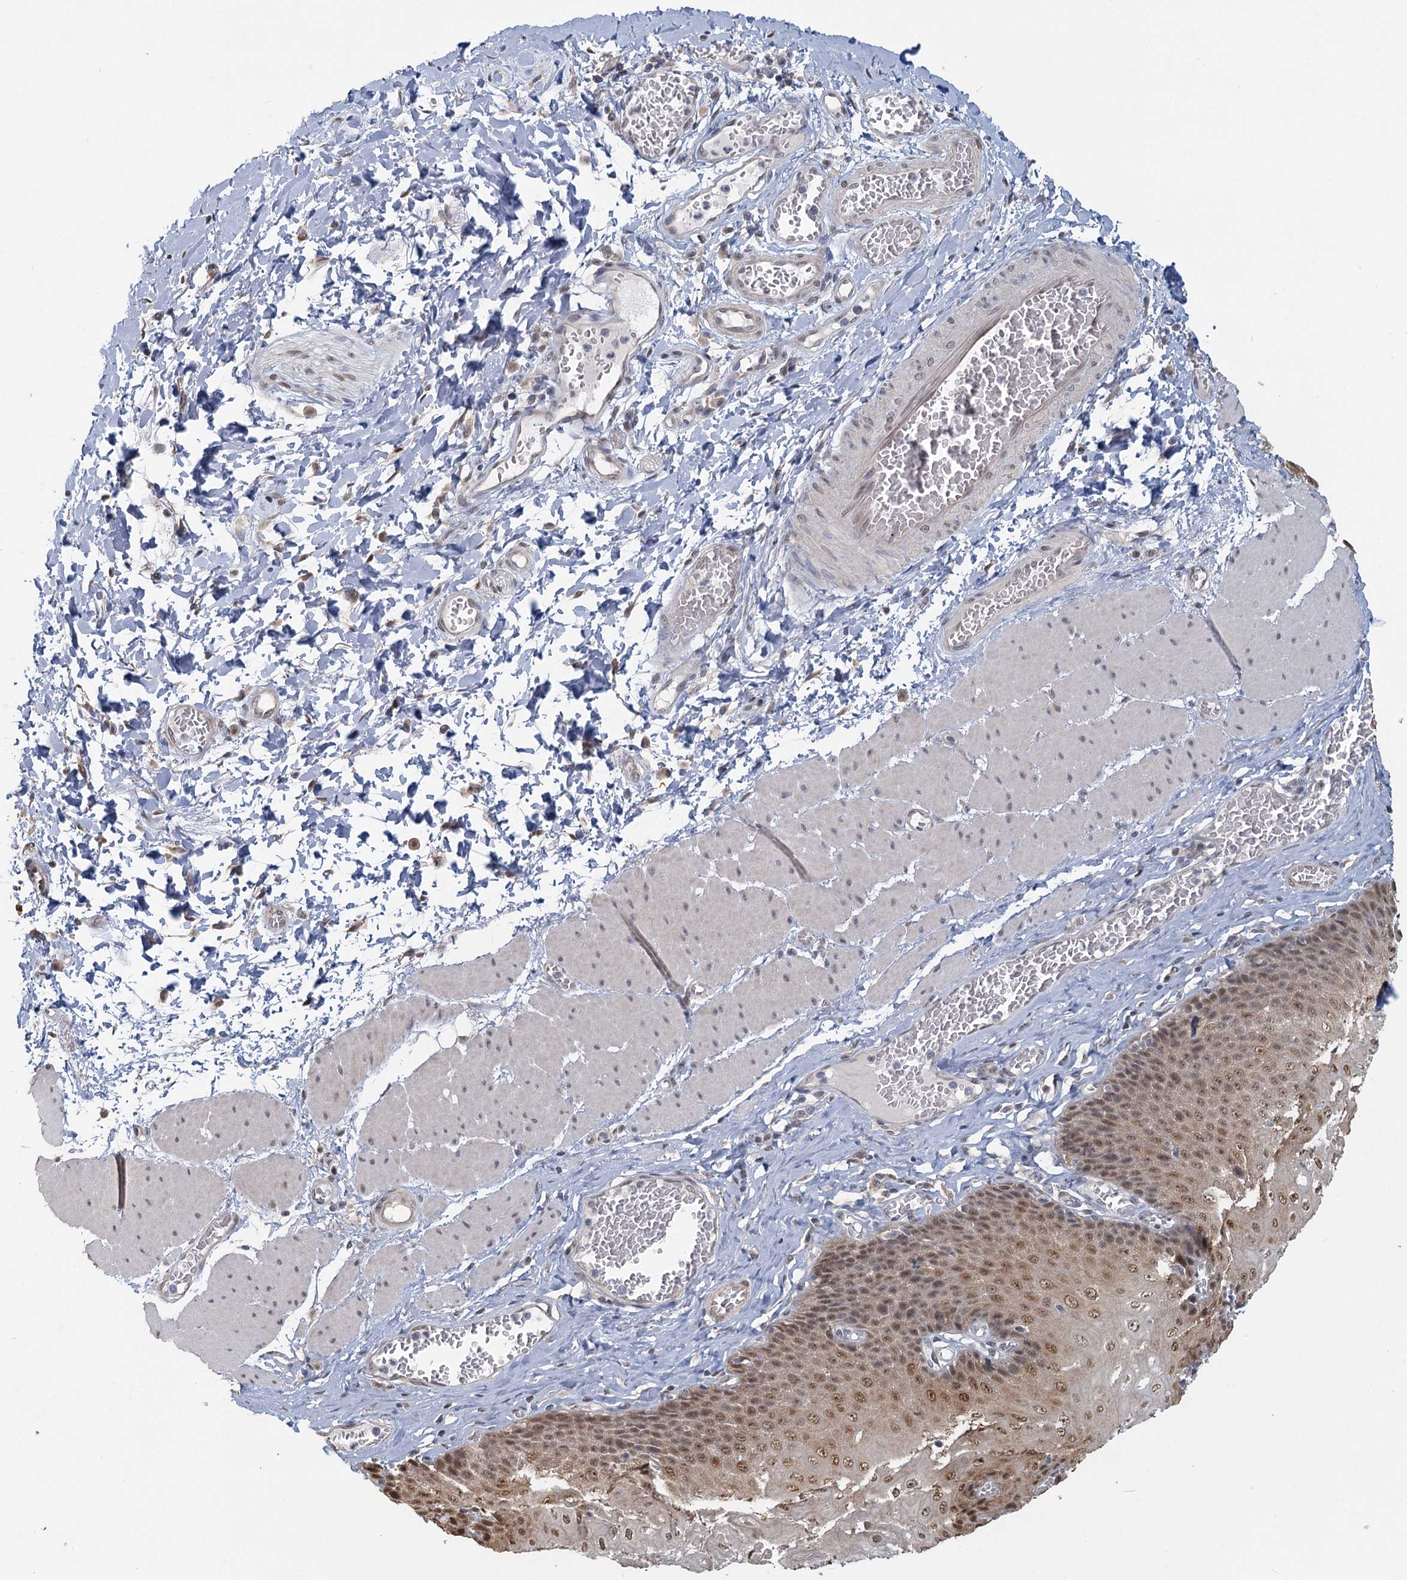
{"staining": {"intensity": "moderate", "quantity": ">75%", "location": "cytoplasmic/membranous,nuclear"}, "tissue": "esophagus", "cell_type": "Squamous epithelial cells", "image_type": "normal", "snomed": [{"axis": "morphology", "description": "Normal tissue, NOS"}, {"axis": "topography", "description": "Esophagus"}], "caption": "High-power microscopy captured an immunohistochemistry (IHC) photomicrograph of benign esophagus, revealing moderate cytoplasmic/membranous,nuclear staining in approximately >75% of squamous epithelial cells. Using DAB (brown) and hematoxylin (blue) stains, captured at high magnification using brightfield microscopy.", "gene": "MYO7B", "patient": {"sex": "male", "age": 60}}